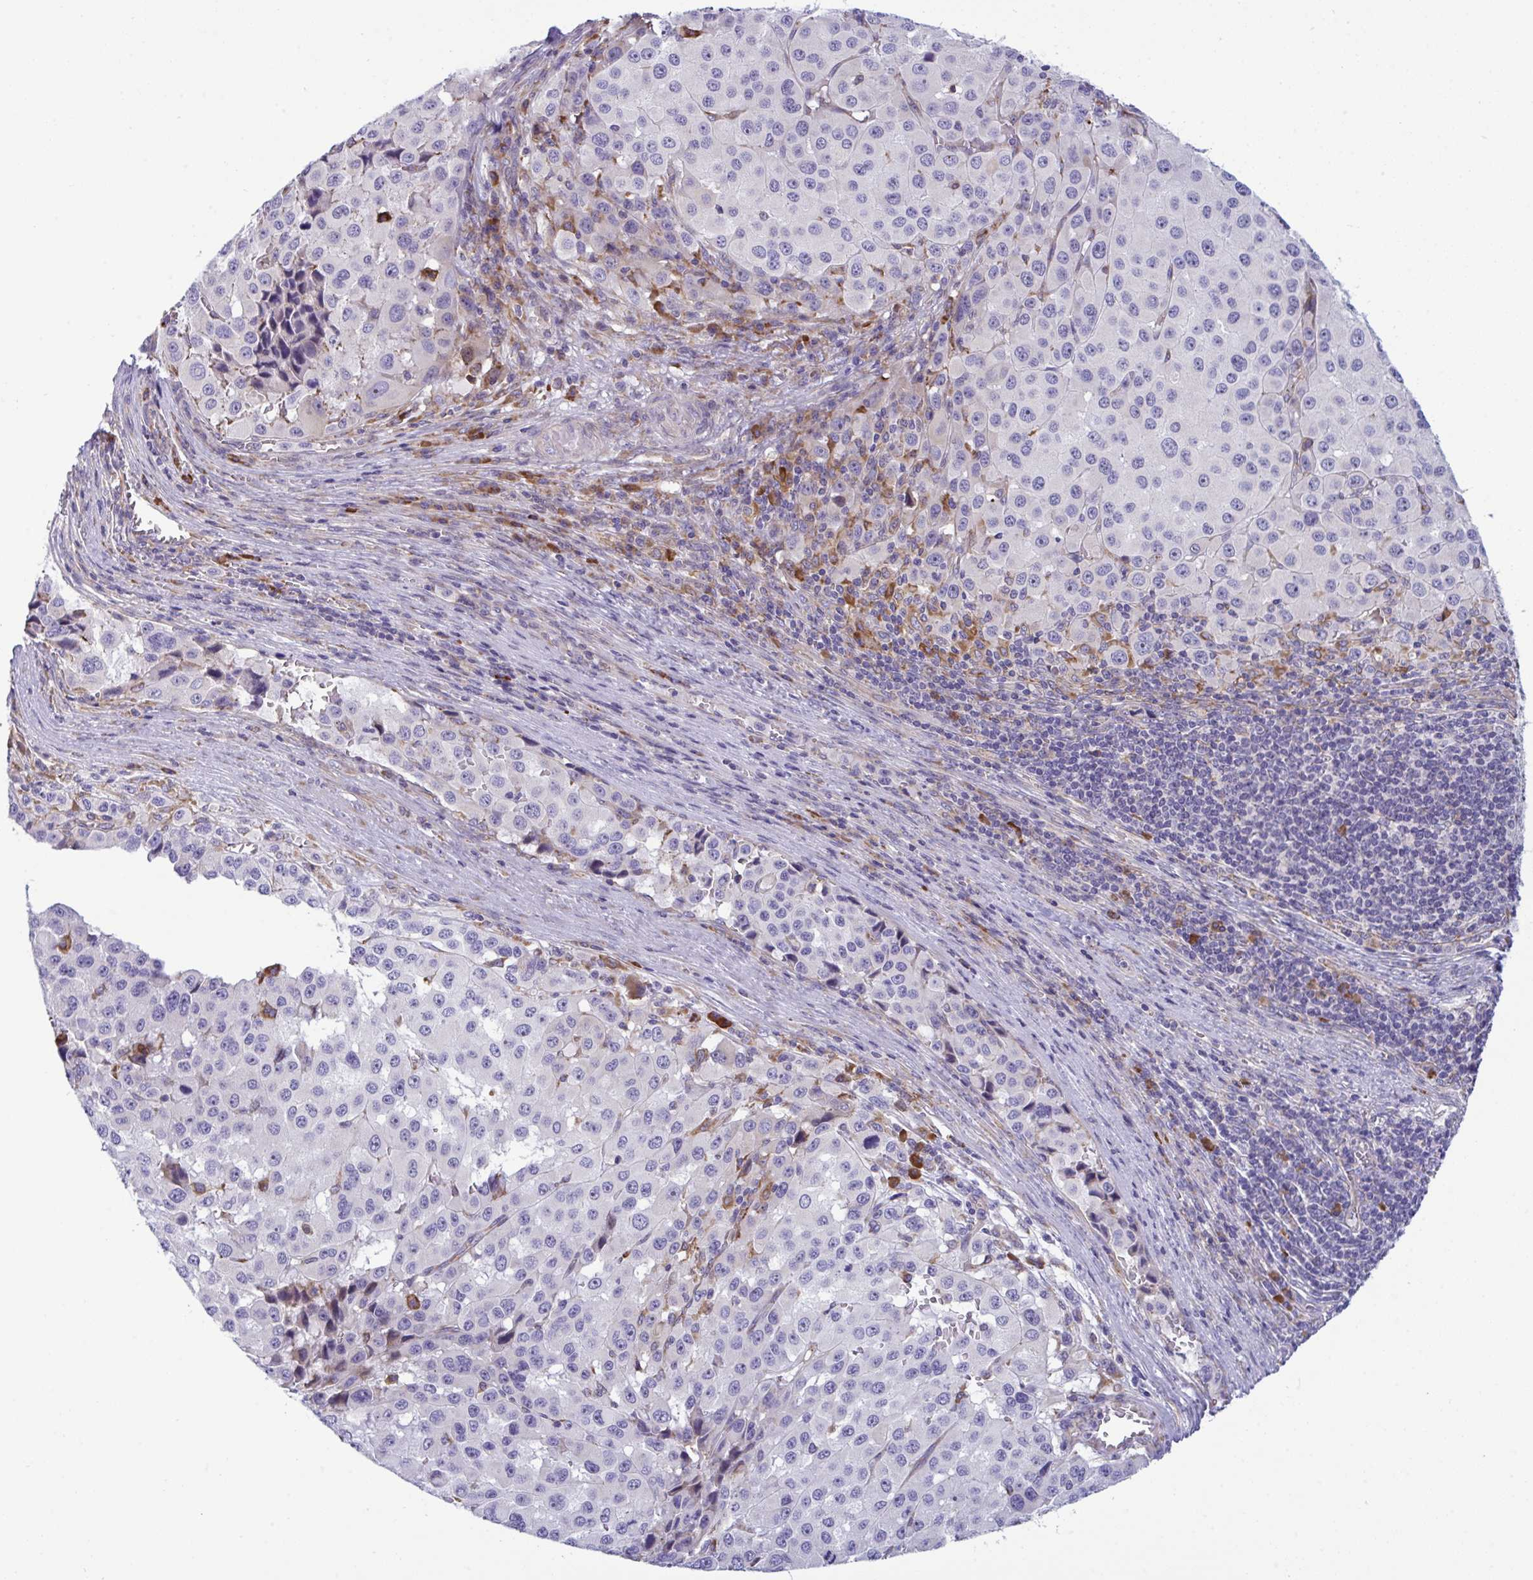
{"staining": {"intensity": "negative", "quantity": "none", "location": "none"}, "tissue": "melanoma", "cell_type": "Tumor cells", "image_type": "cancer", "snomed": [{"axis": "morphology", "description": "Malignant melanoma, Metastatic site"}, {"axis": "topography", "description": "Lymph node"}], "caption": "This is an immunohistochemistry (IHC) photomicrograph of melanoma. There is no expression in tumor cells.", "gene": "MYMK", "patient": {"sex": "female", "age": 65}}